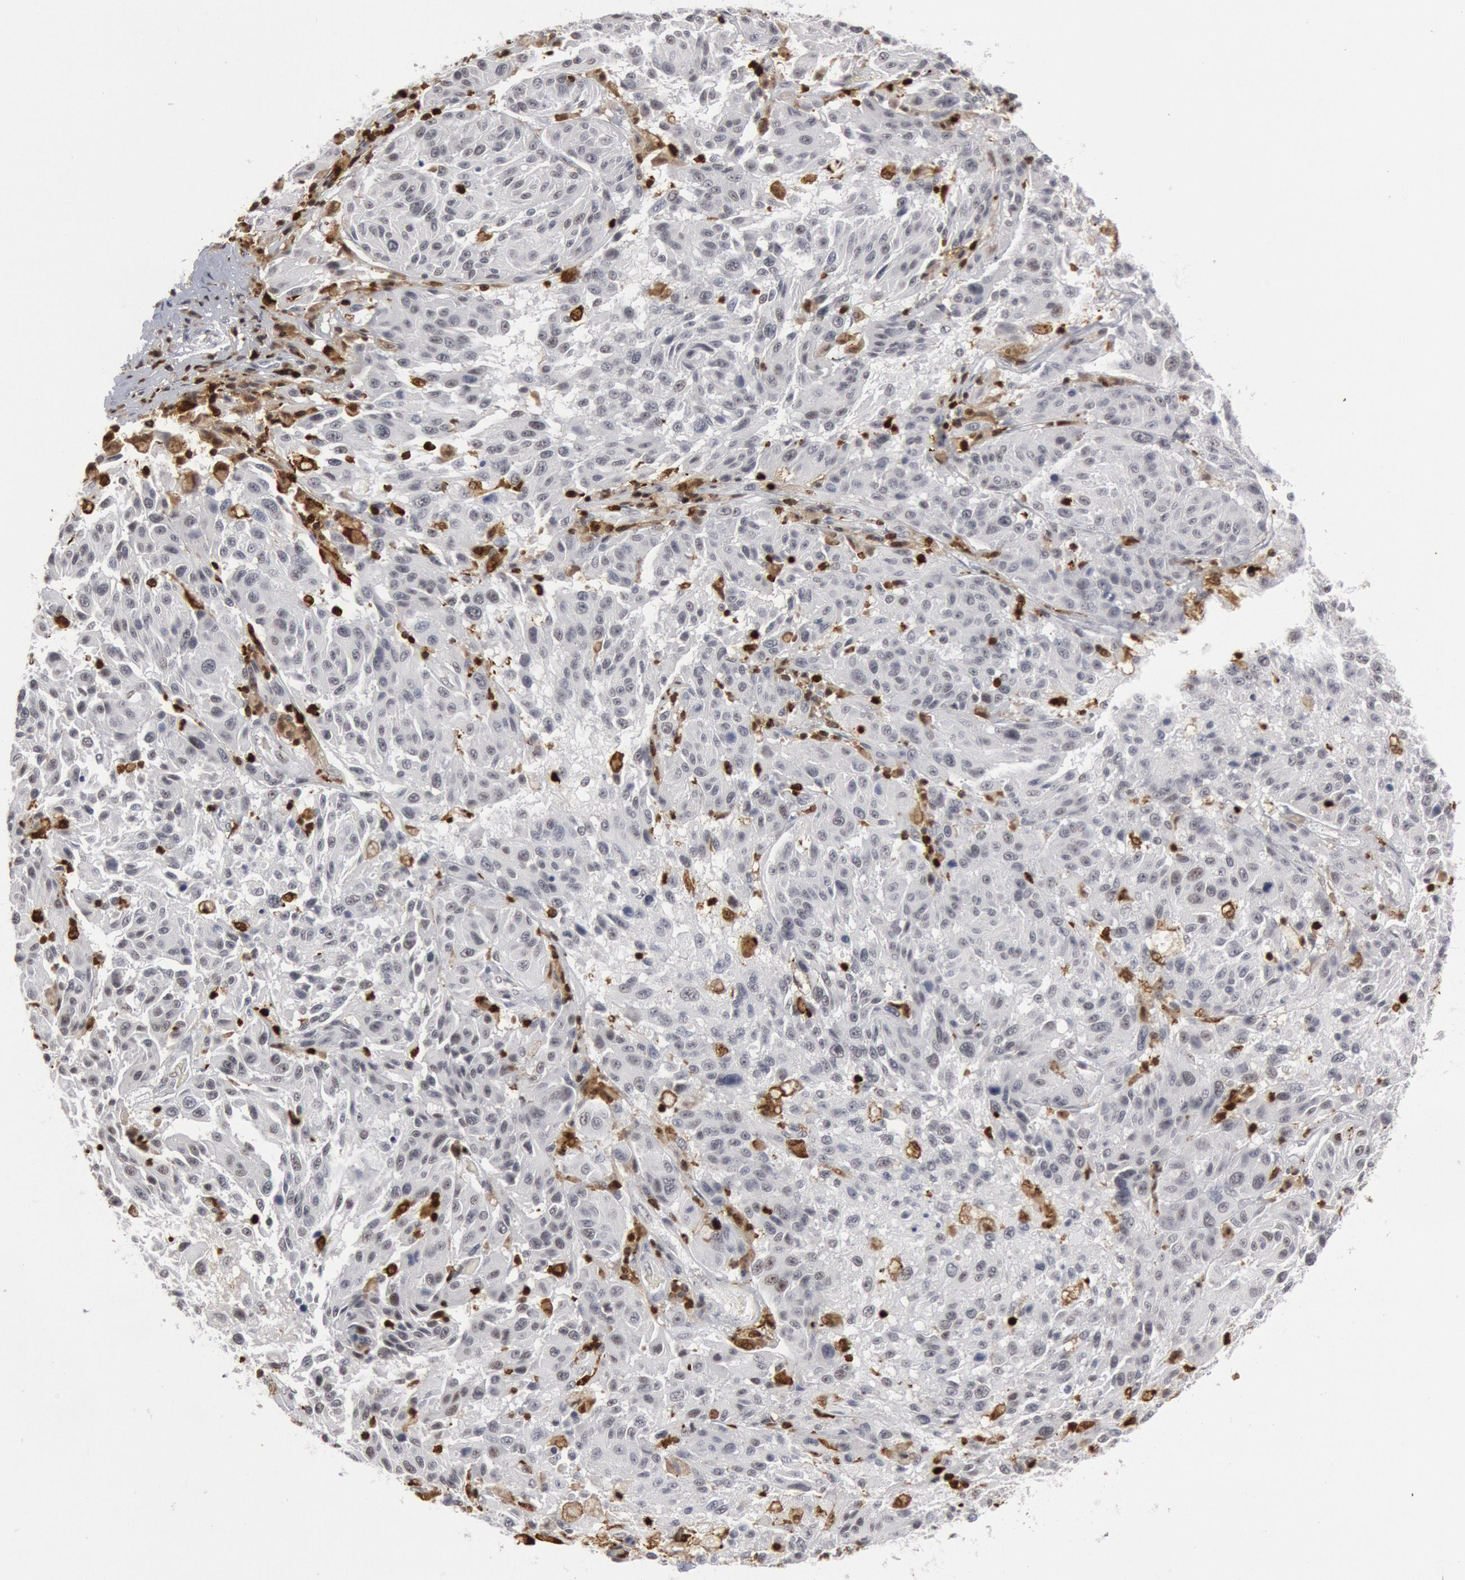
{"staining": {"intensity": "negative", "quantity": "none", "location": "none"}, "tissue": "melanoma", "cell_type": "Tumor cells", "image_type": "cancer", "snomed": [{"axis": "morphology", "description": "Malignant melanoma, NOS"}, {"axis": "topography", "description": "Skin"}], "caption": "Immunohistochemical staining of human malignant melanoma shows no significant positivity in tumor cells. Nuclei are stained in blue.", "gene": "PTPN6", "patient": {"sex": "female", "age": 77}}